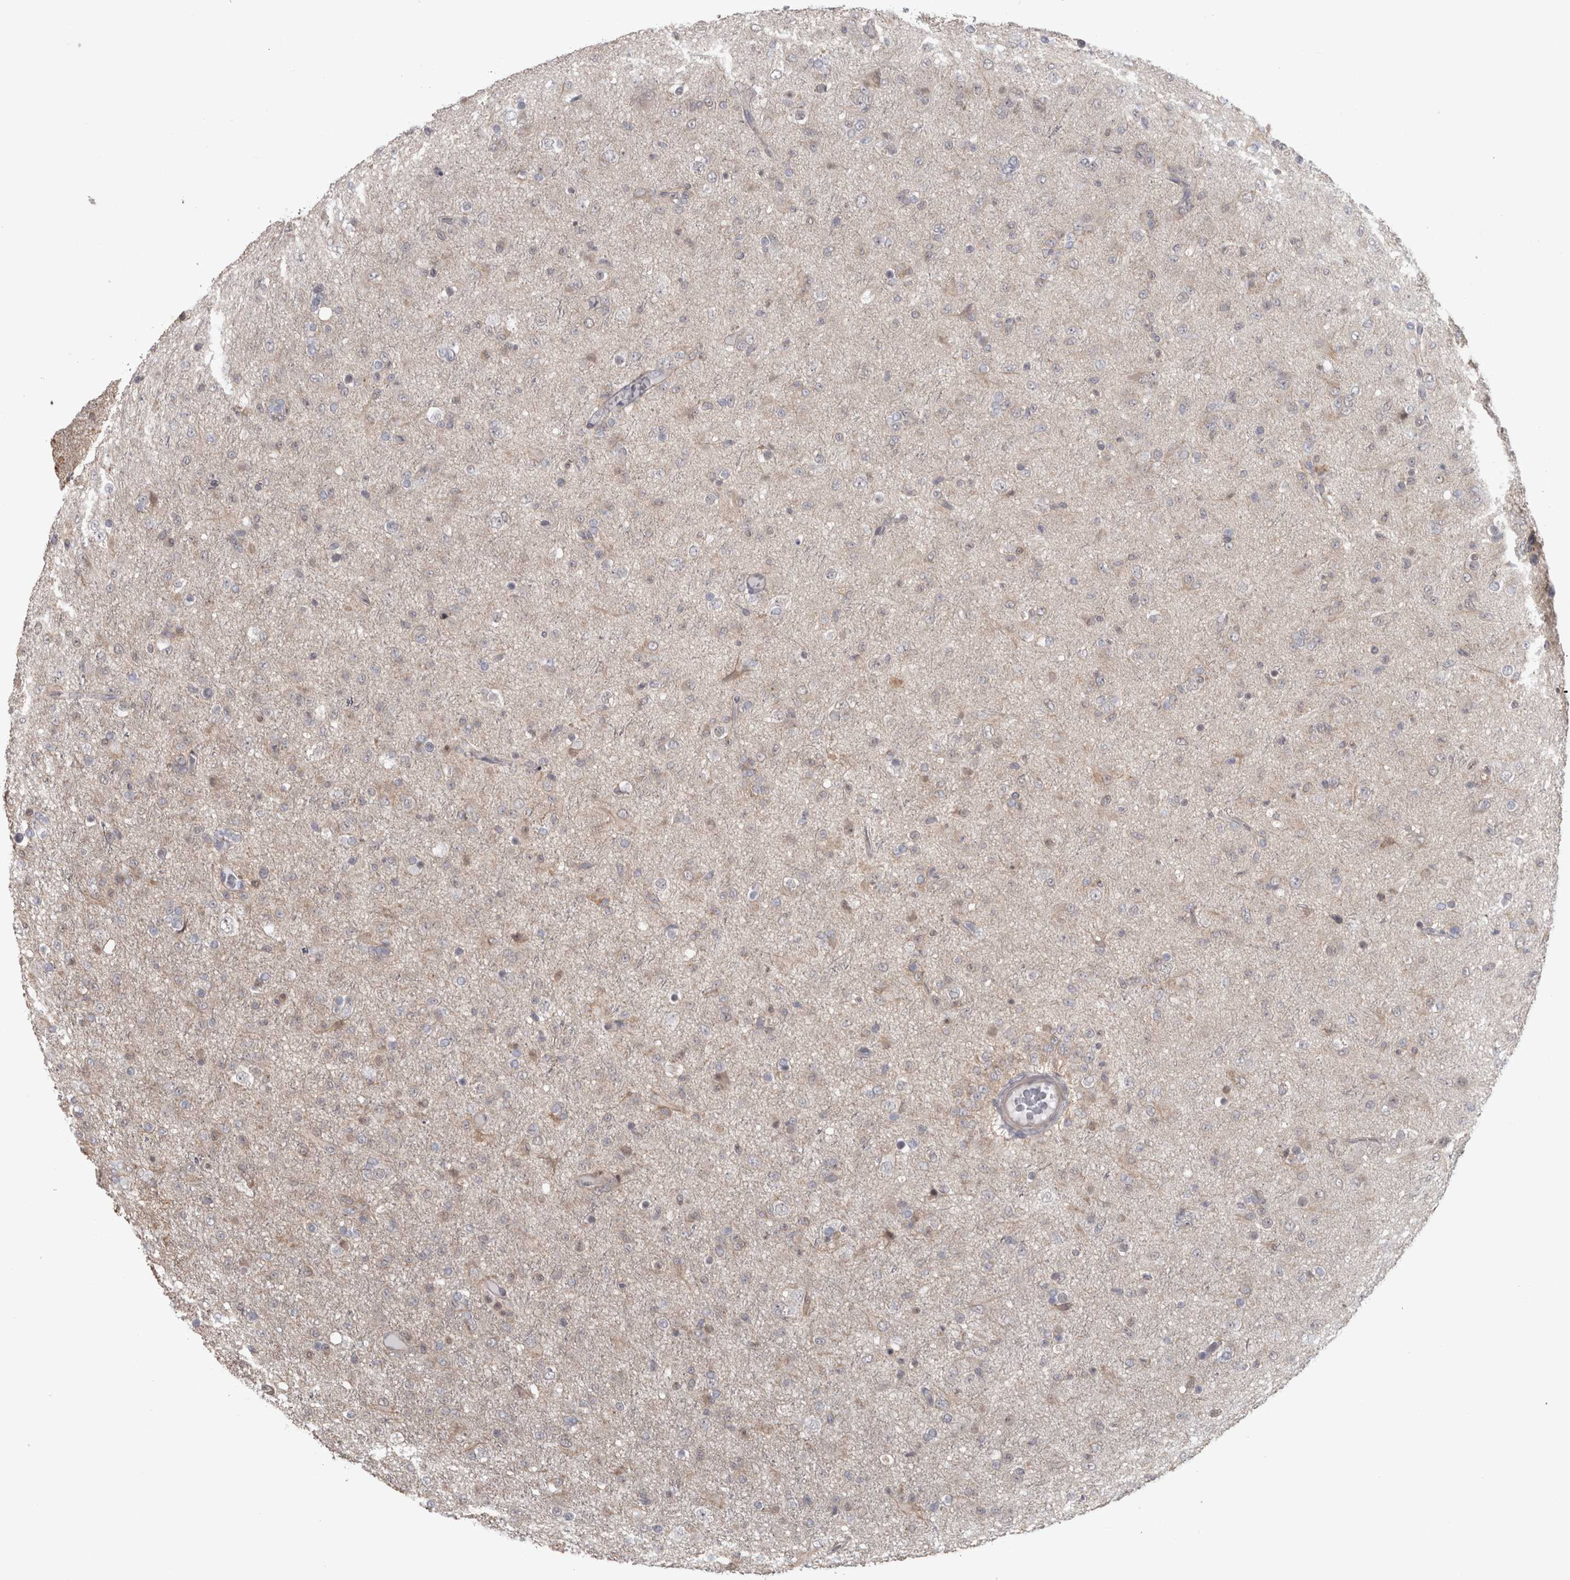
{"staining": {"intensity": "weak", "quantity": "<25%", "location": "cytoplasmic/membranous"}, "tissue": "glioma", "cell_type": "Tumor cells", "image_type": "cancer", "snomed": [{"axis": "morphology", "description": "Glioma, malignant, Low grade"}, {"axis": "topography", "description": "Brain"}], "caption": "Malignant glioma (low-grade) was stained to show a protein in brown. There is no significant staining in tumor cells.", "gene": "PPP1R12B", "patient": {"sex": "male", "age": 65}}